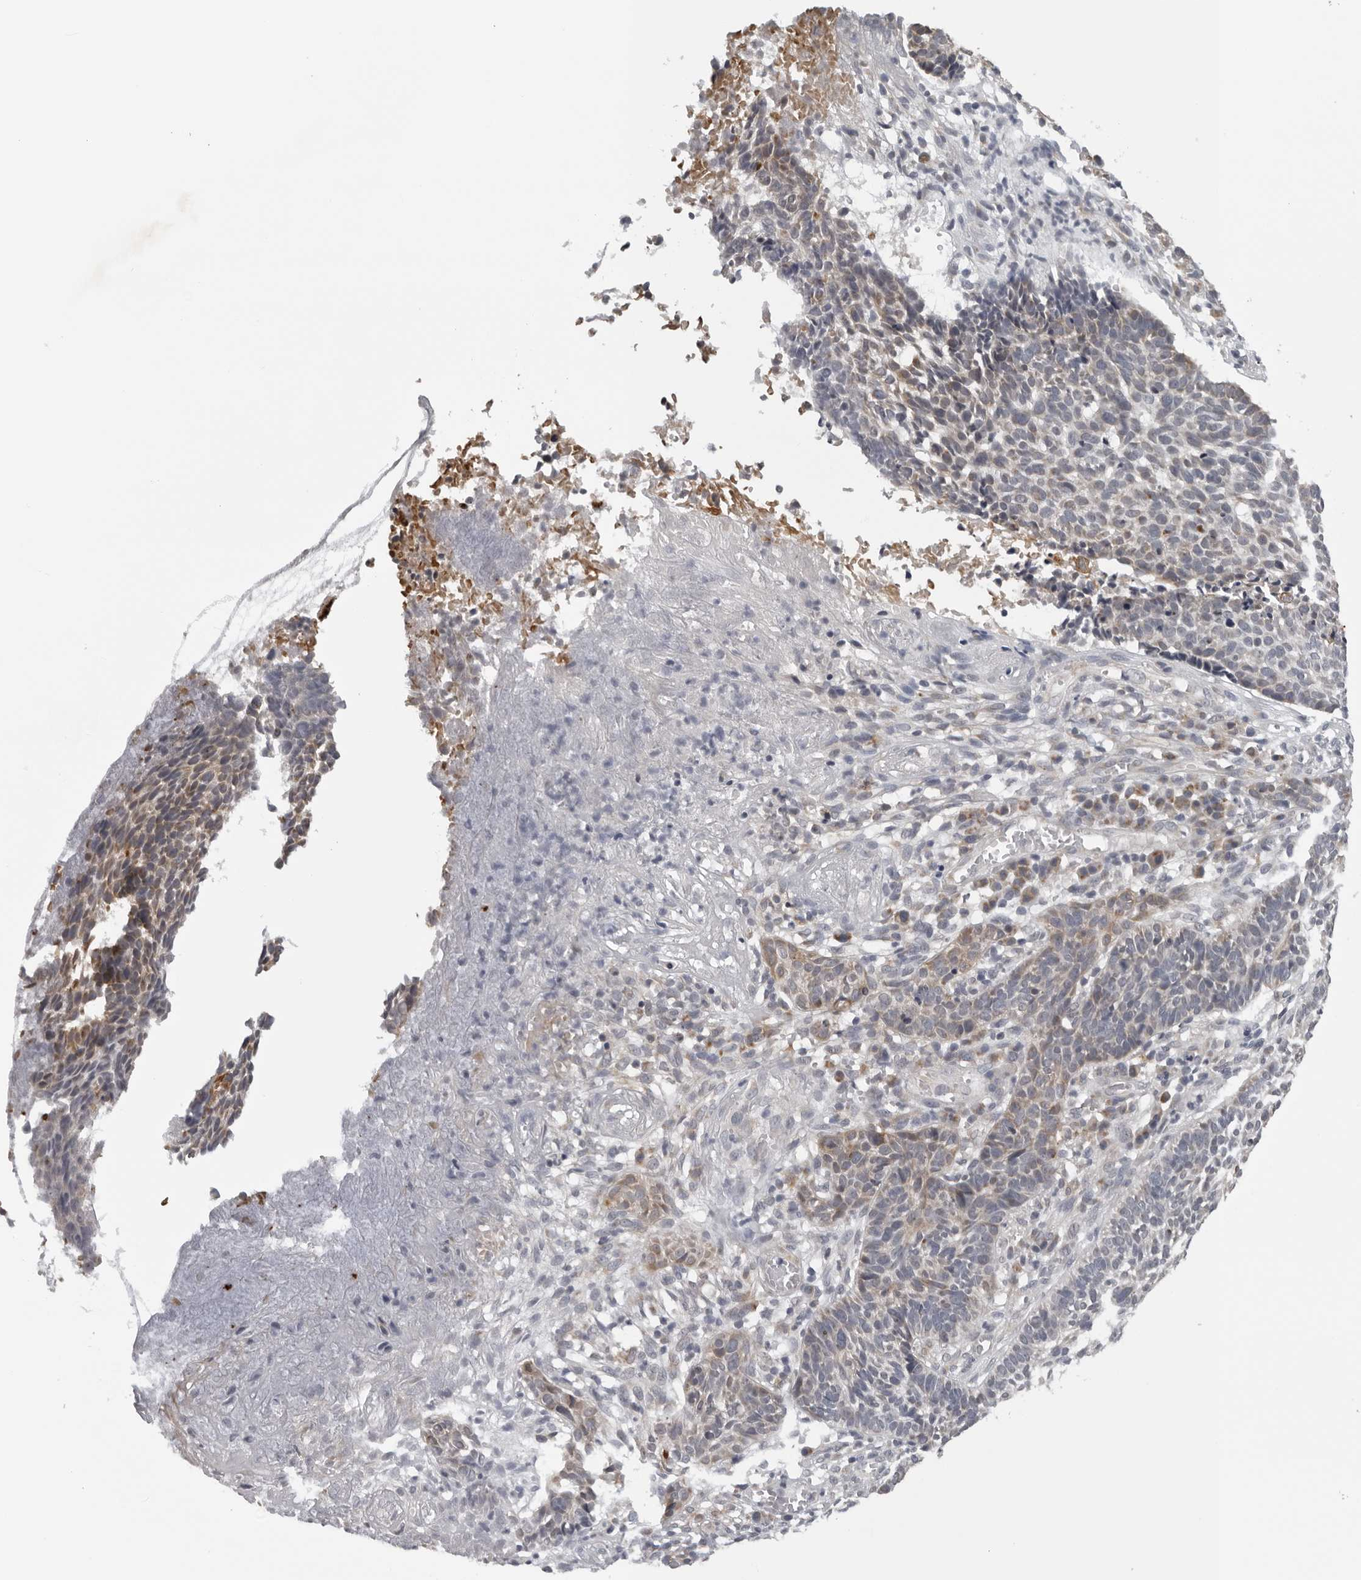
{"staining": {"intensity": "moderate", "quantity": "25%-75%", "location": "cytoplasmic/membranous"}, "tissue": "skin cancer", "cell_type": "Tumor cells", "image_type": "cancer", "snomed": [{"axis": "morphology", "description": "Basal cell carcinoma"}, {"axis": "topography", "description": "Skin"}], "caption": "This image displays immunohistochemistry (IHC) staining of skin cancer, with medium moderate cytoplasmic/membranous expression in approximately 25%-75% of tumor cells.", "gene": "CPT2", "patient": {"sex": "male", "age": 85}}